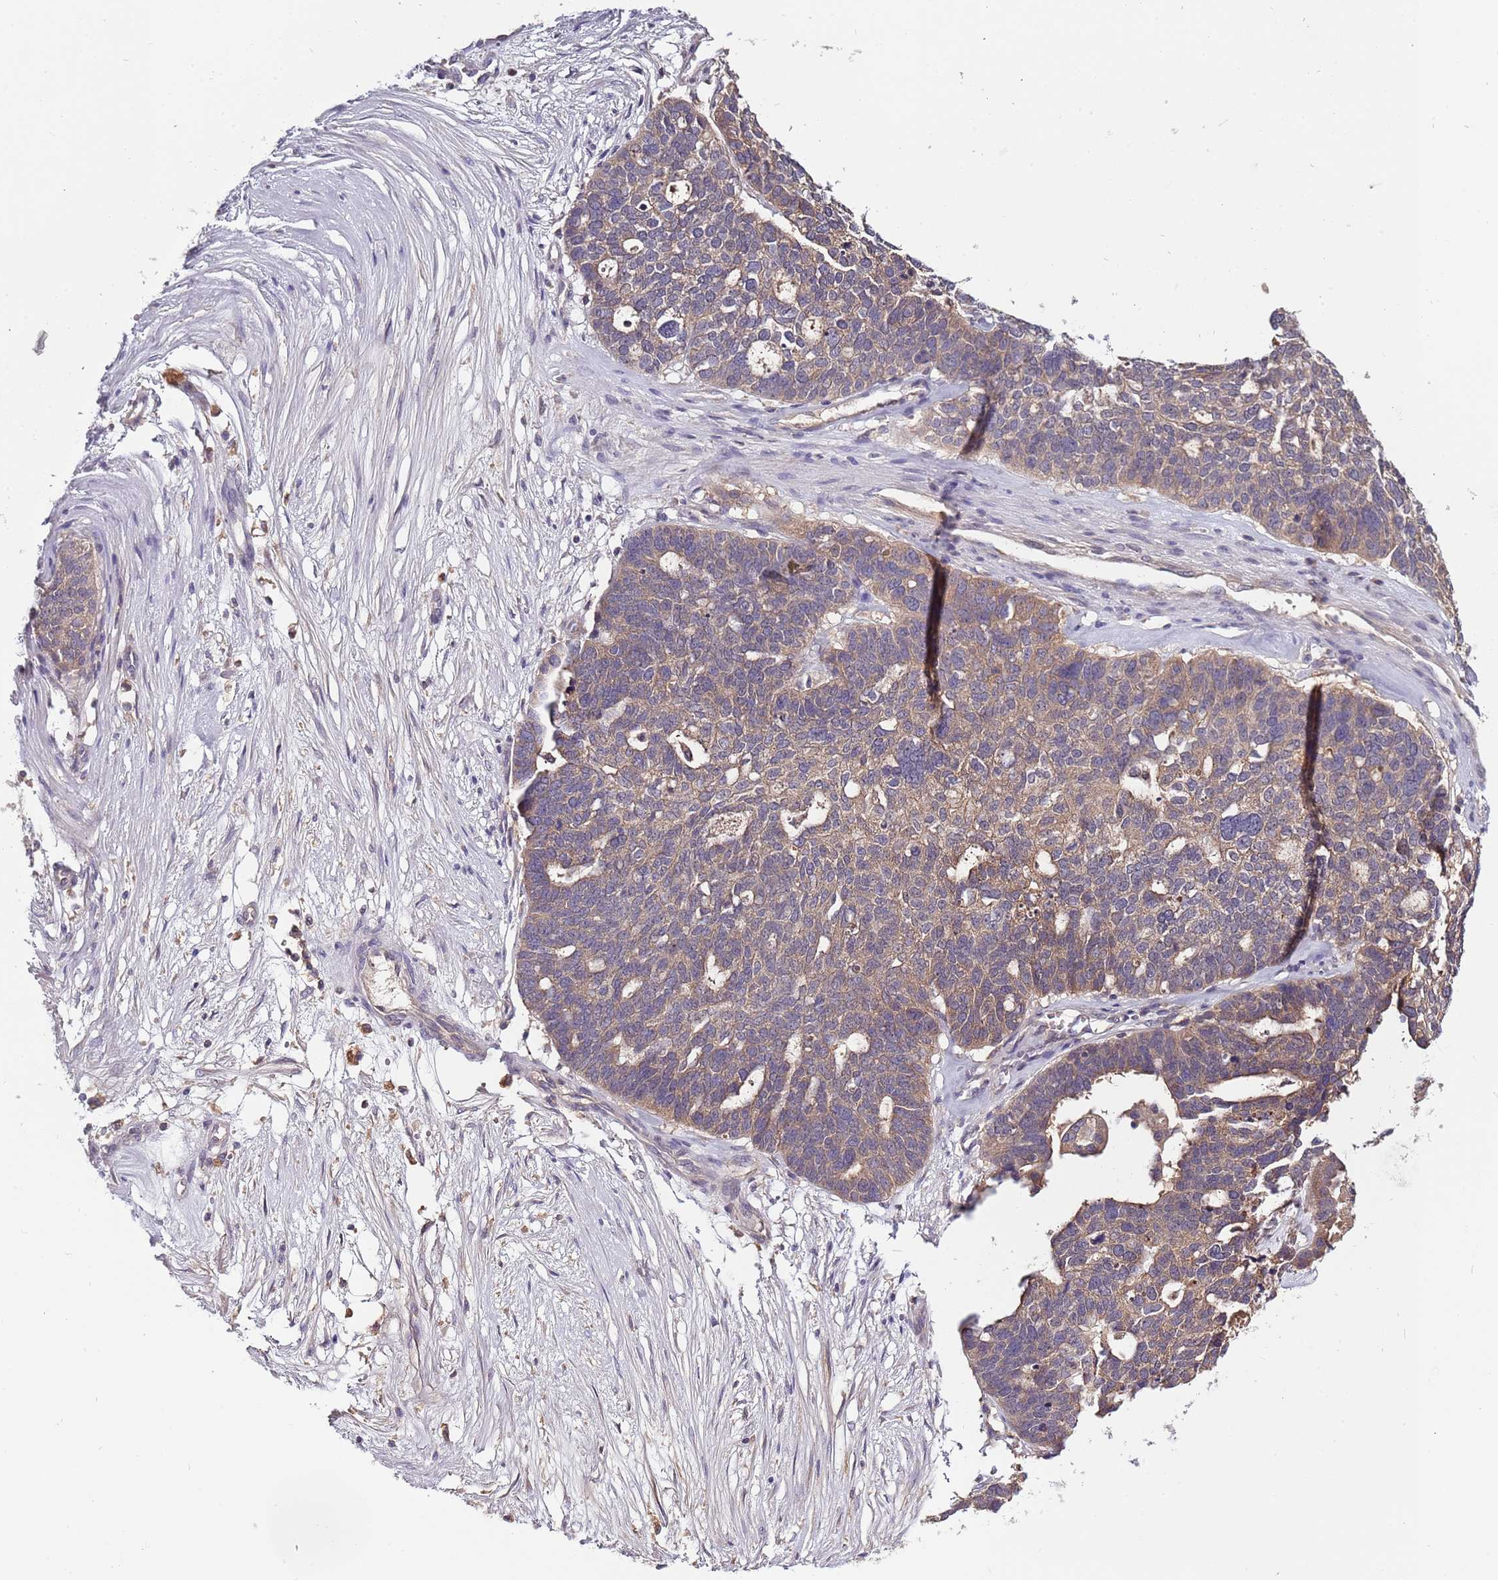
{"staining": {"intensity": "weak", "quantity": ">75%", "location": "cytoplasmic/membranous"}, "tissue": "ovarian cancer", "cell_type": "Tumor cells", "image_type": "cancer", "snomed": [{"axis": "morphology", "description": "Cystadenocarcinoma, serous, NOS"}, {"axis": "topography", "description": "Ovary"}], "caption": "Immunohistochemistry staining of ovarian cancer, which exhibits low levels of weak cytoplasmic/membranous positivity in approximately >75% of tumor cells indicating weak cytoplasmic/membranous protein positivity. The staining was performed using DAB (brown) for protein detection and nuclei were counterstained in hematoxylin (blue).", "gene": "USP32", "patient": {"sex": "female", "age": 59}}